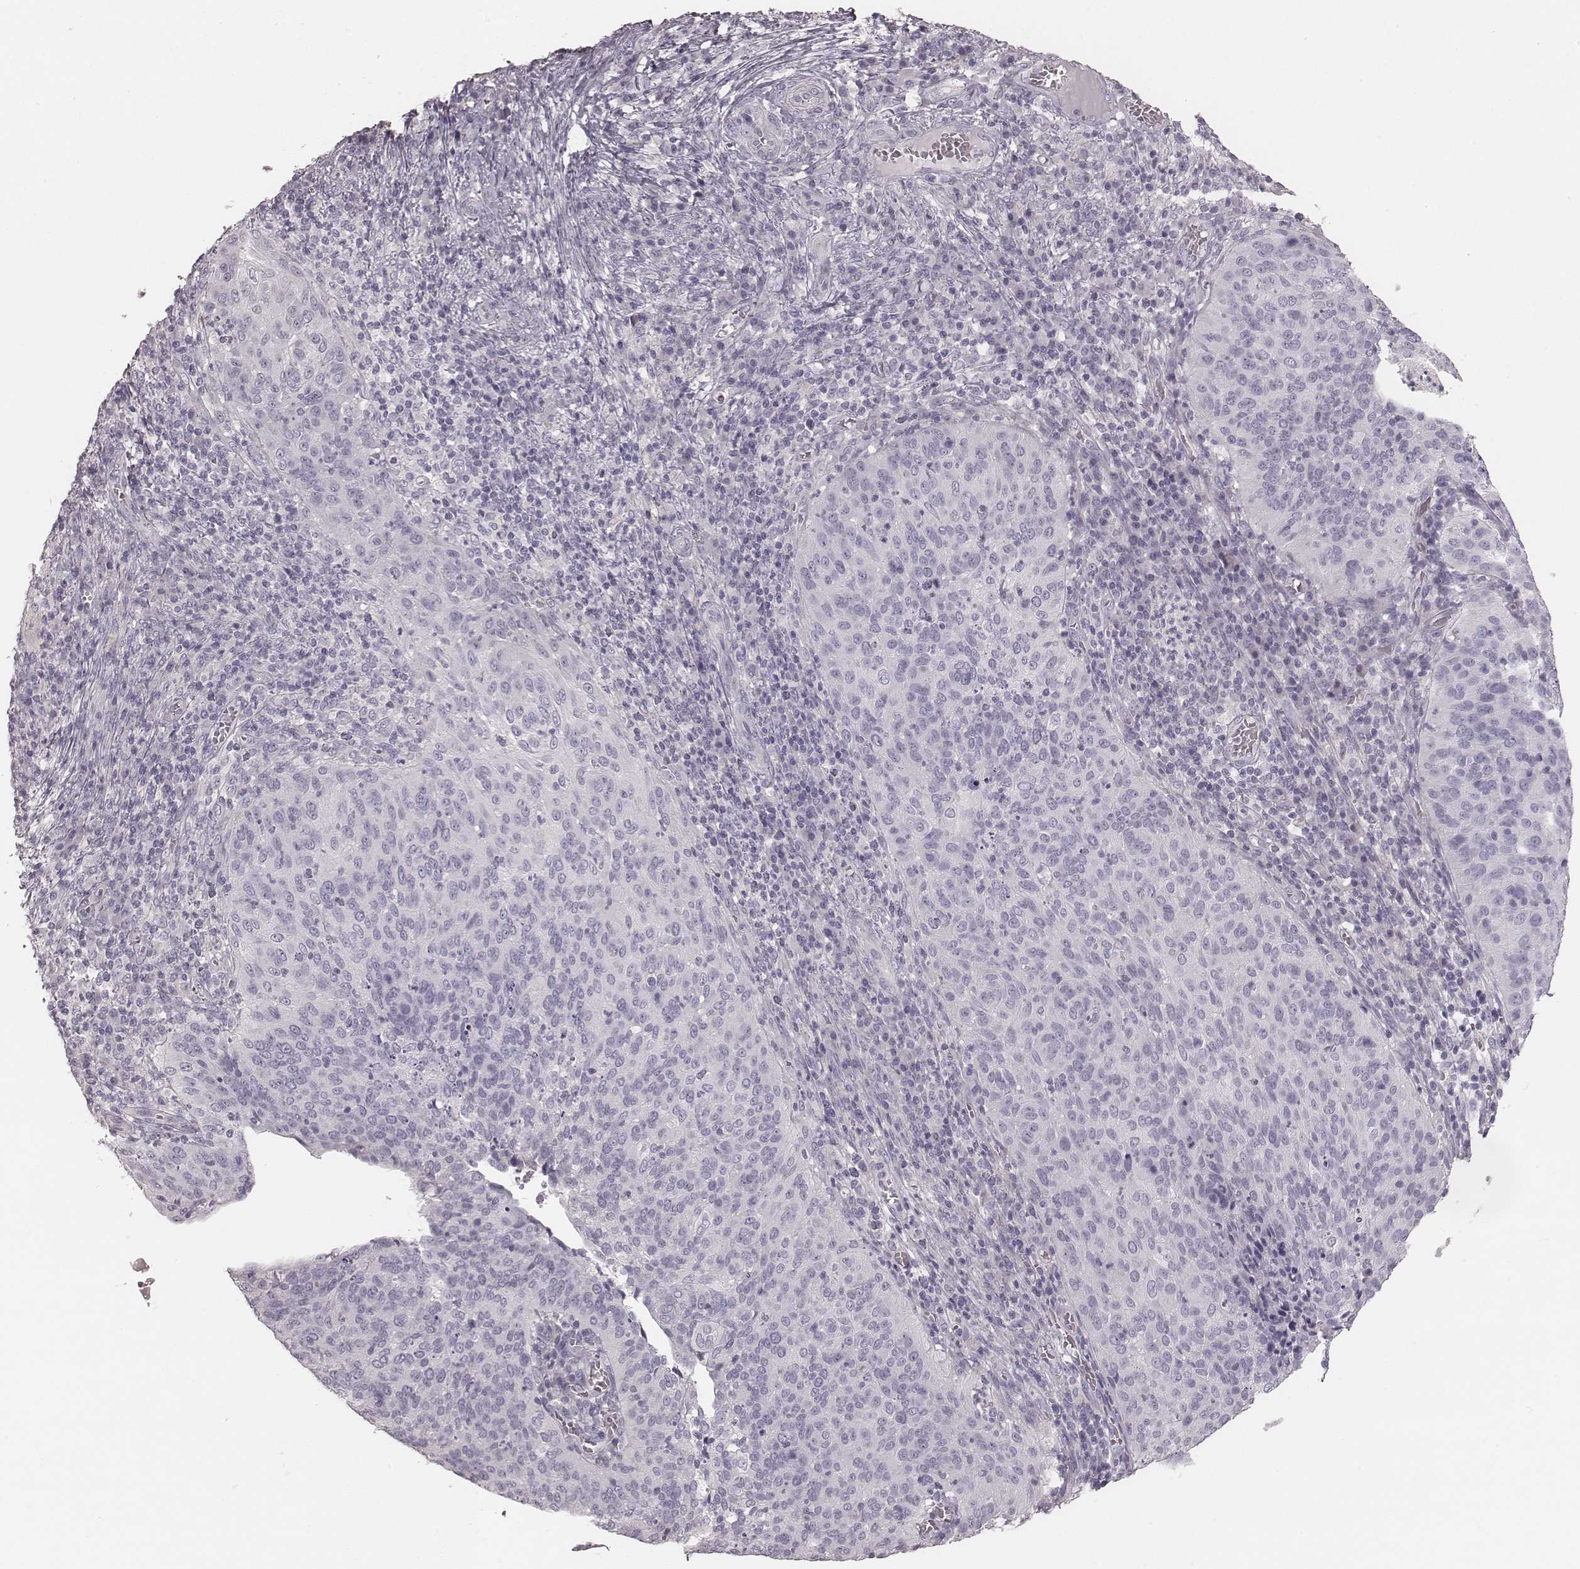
{"staining": {"intensity": "negative", "quantity": "none", "location": "none"}, "tissue": "cervical cancer", "cell_type": "Tumor cells", "image_type": "cancer", "snomed": [{"axis": "morphology", "description": "Squamous cell carcinoma, NOS"}, {"axis": "topography", "description": "Cervix"}], "caption": "Human cervical squamous cell carcinoma stained for a protein using immunohistochemistry (IHC) displays no staining in tumor cells.", "gene": "ZP4", "patient": {"sex": "female", "age": 39}}